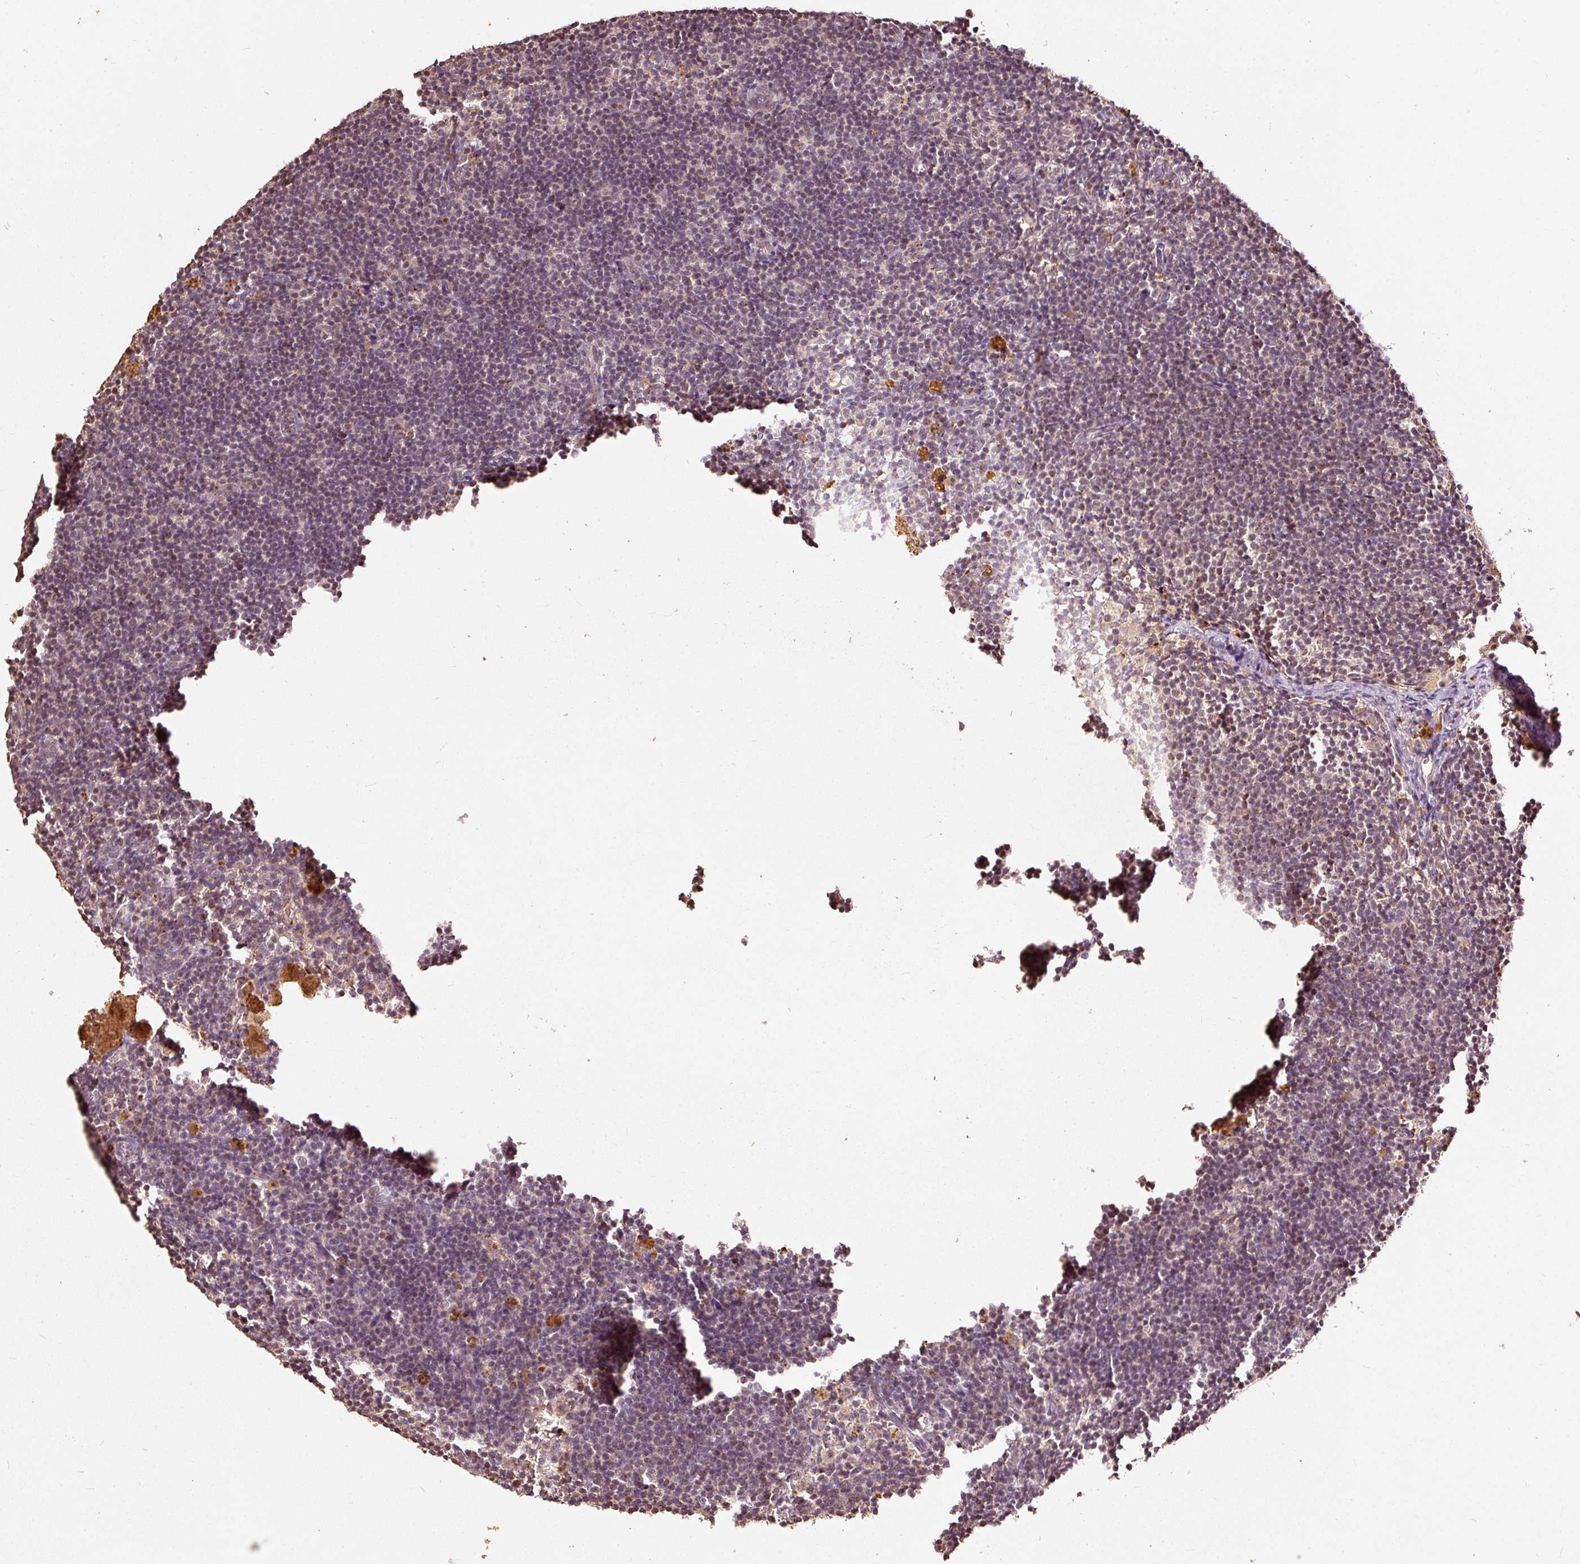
{"staining": {"intensity": "moderate", "quantity": ">75%", "location": "cytoplasmic/membranous"}, "tissue": "lymph node", "cell_type": "Germinal center cells", "image_type": "normal", "snomed": [{"axis": "morphology", "description": "Normal tissue, NOS"}, {"axis": "topography", "description": "Lymph node"}], "caption": "Protein expression analysis of benign human lymph node reveals moderate cytoplasmic/membranous positivity in about >75% of germinal center cells. The staining is performed using DAB (3,3'-diaminobenzidine) brown chromogen to label protein expression. The nuclei are counter-stained blue using hematoxylin.", "gene": "FUT8", "patient": {"sex": "male", "age": 49}}